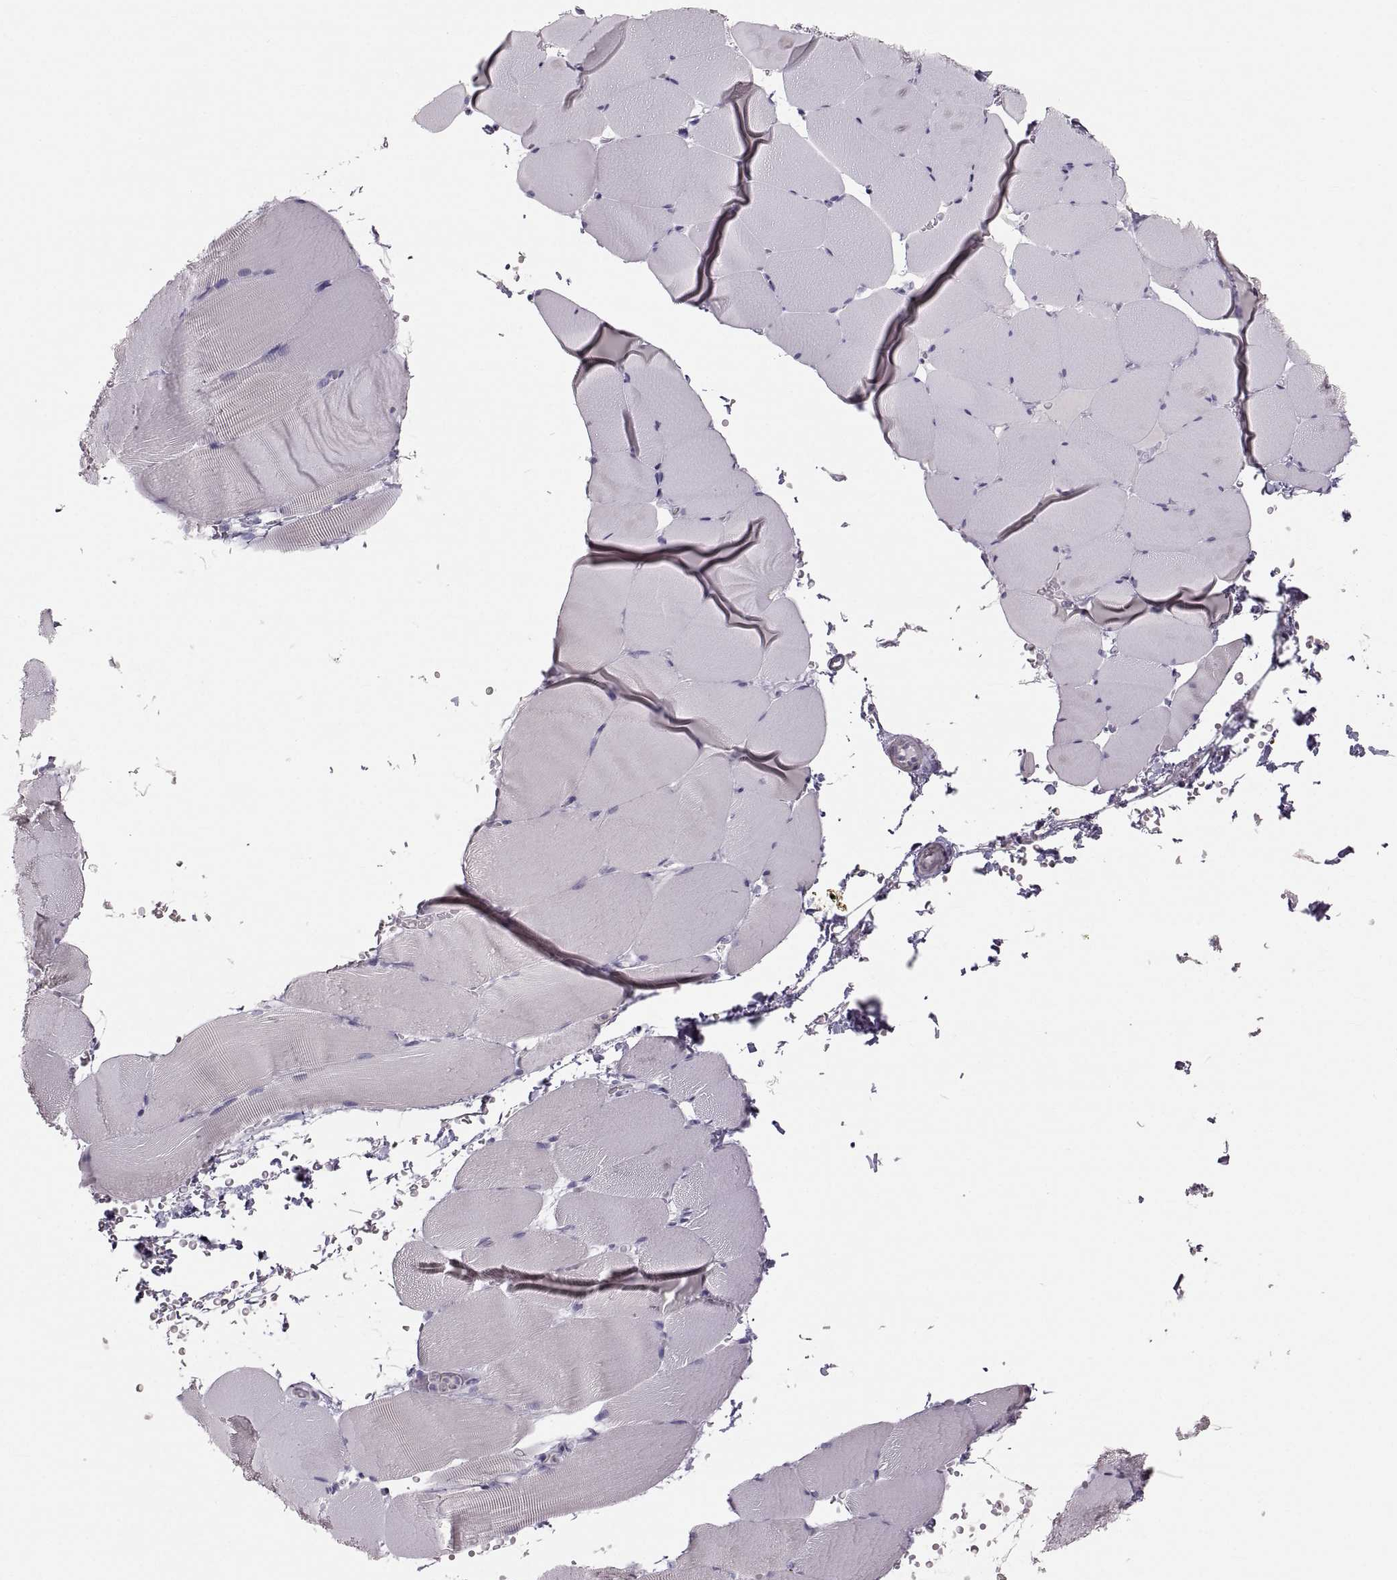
{"staining": {"intensity": "negative", "quantity": "none", "location": "none"}, "tissue": "skeletal muscle", "cell_type": "Myocytes", "image_type": "normal", "snomed": [{"axis": "morphology", "description": "Normal tissue, NOS"}, {"axis": "topography", "description": "Skeletal muscle"}], "caption": "There is no significant expression in myocytes of skeletal muscle. (DAB (3,3'-diaminobenzidine) immunohistochemistry (IHC) visualized using brightfield microscopy, high magnification).", "gene": "RUNDC3A", "patient": {"sex": "female", "age": 37}}